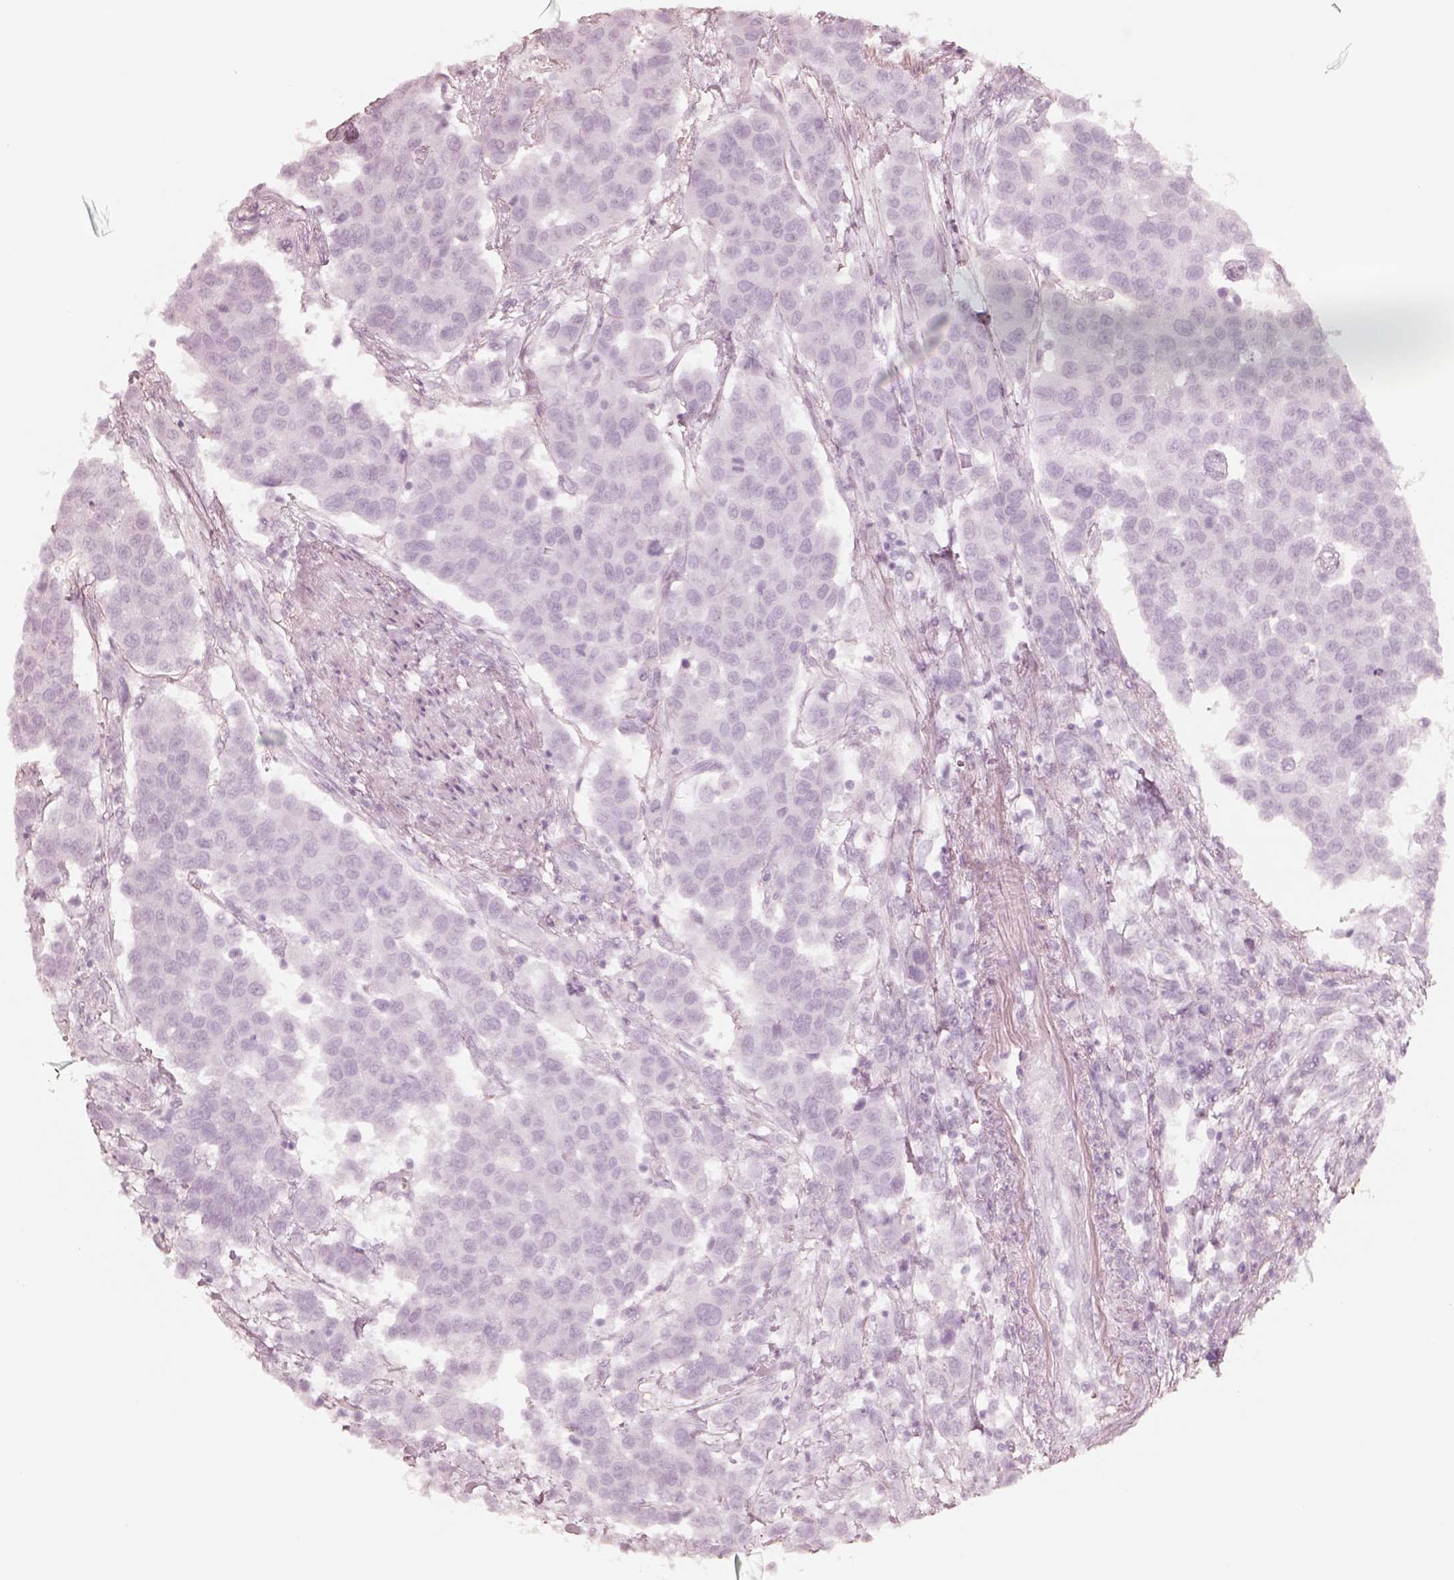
{"staining": {"intensity": "negative", "quantity": "none", "location": "none"}, "tissue": "urothelial cancer", "cell_type": "Tumor cells", "image_type": "cancer", "snomed": [{"axis": "morphology", "description": "Urothelial carcinoma, High grade"}, {"axis": "topography", "description": "Urinary bladder"}], "caption": "This is an immunohistochemistry image of human urothelial cancer. There is no expression in tumor cells.", "gene": "GORASP2", "patient": {"sex": "female", "age": 58}}